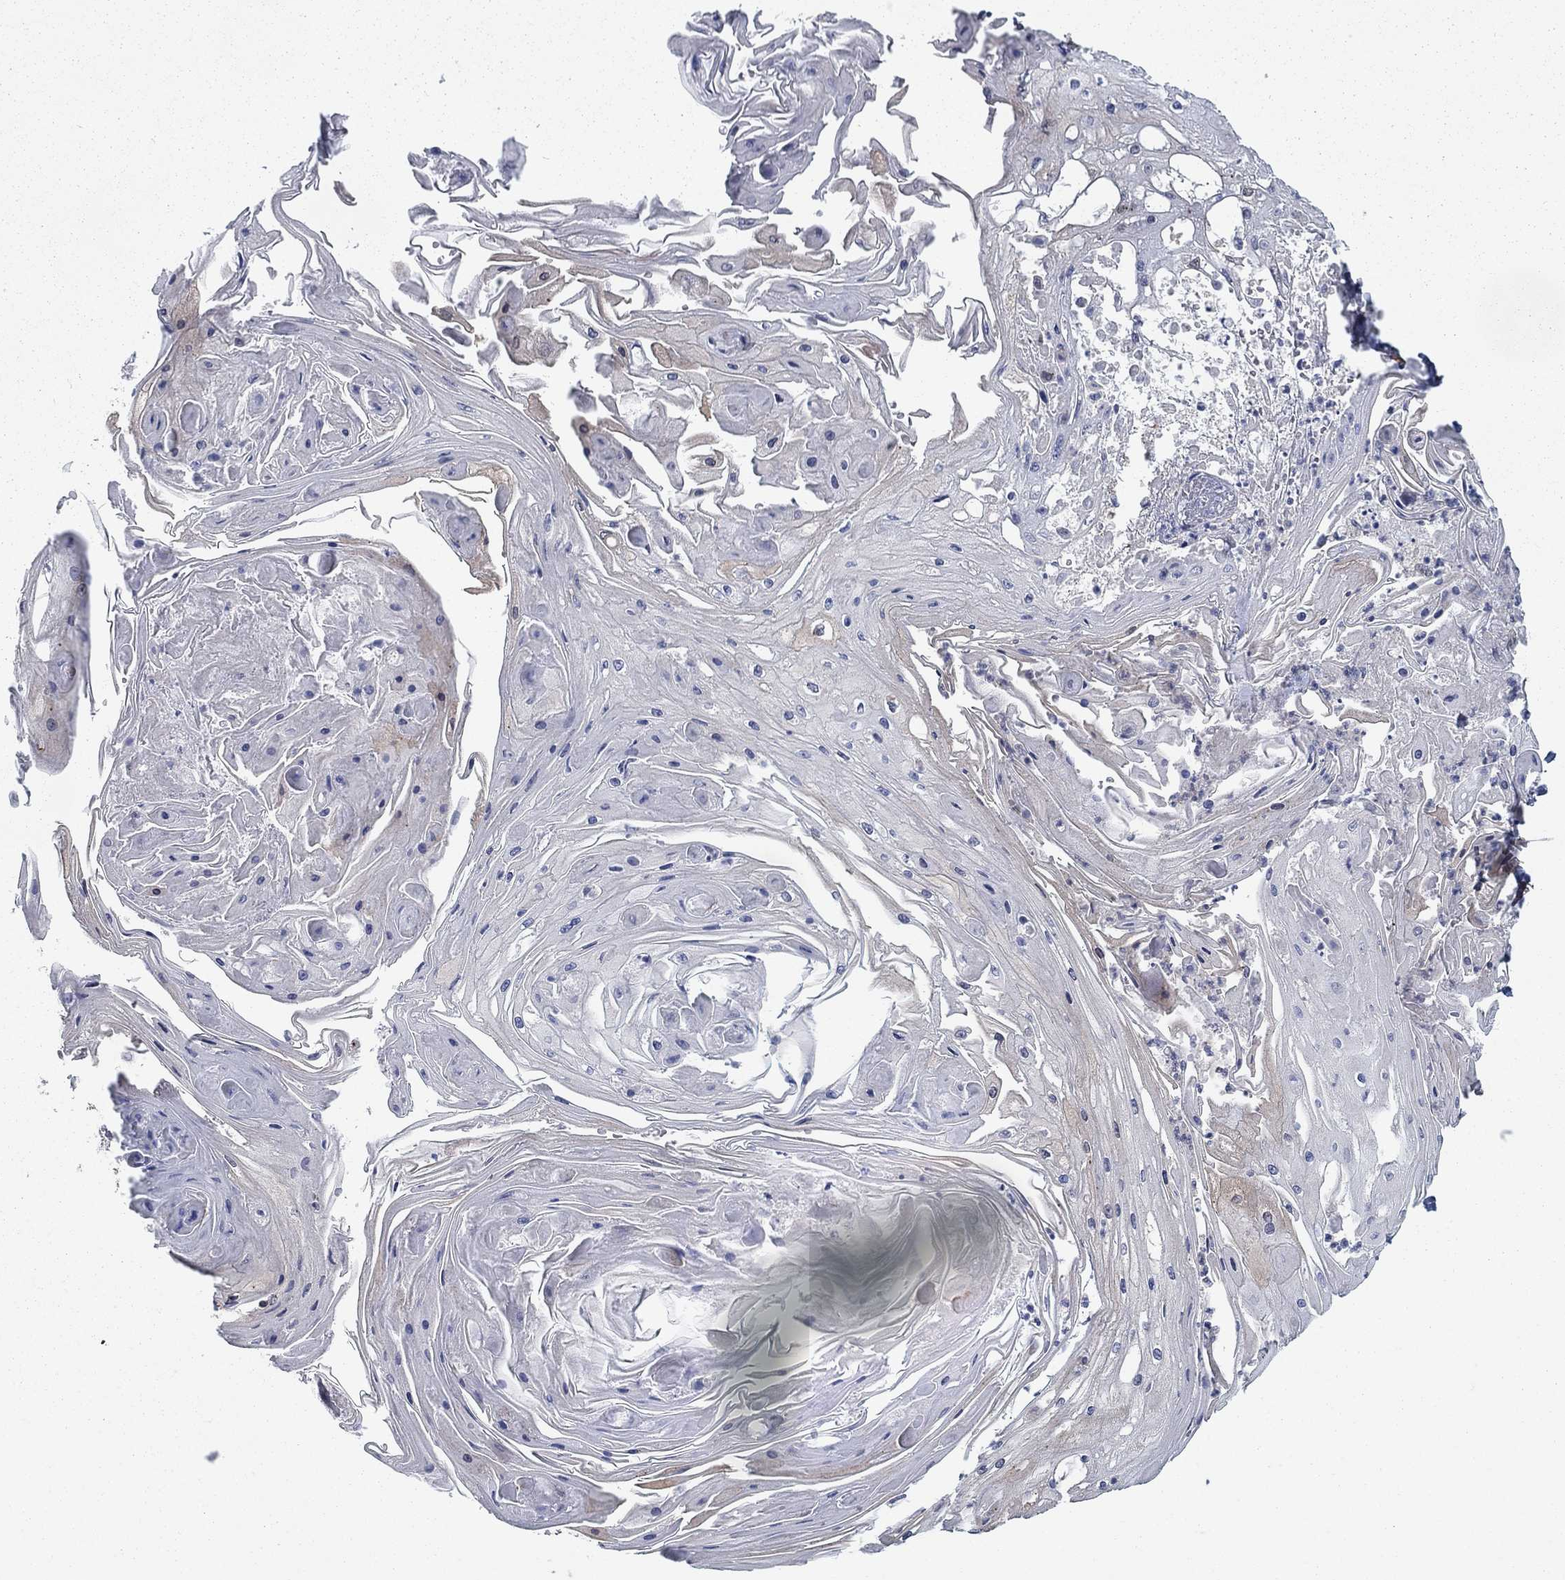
{"staining": {"intensity": "moderate", "quantity": "<25%", "location": "cytoplasmic/membranous"}, "tissue": "skin cancer", "cell_type": "Tumor cells", "image_type": "cancer", "snomed": [{"axis": "morphology", "description": "Squamous cell carcinoma, NOS"}, {"axis": "topography", "description": "Skin"}], "caption": "Skin squamous cell carcinoma stained with IHC displays moderate cytoplasmic/membranous expression in about <25% of tumor cells.", "gene": "SH3RF1", "patient": {"sex": "male", "age": 70}}